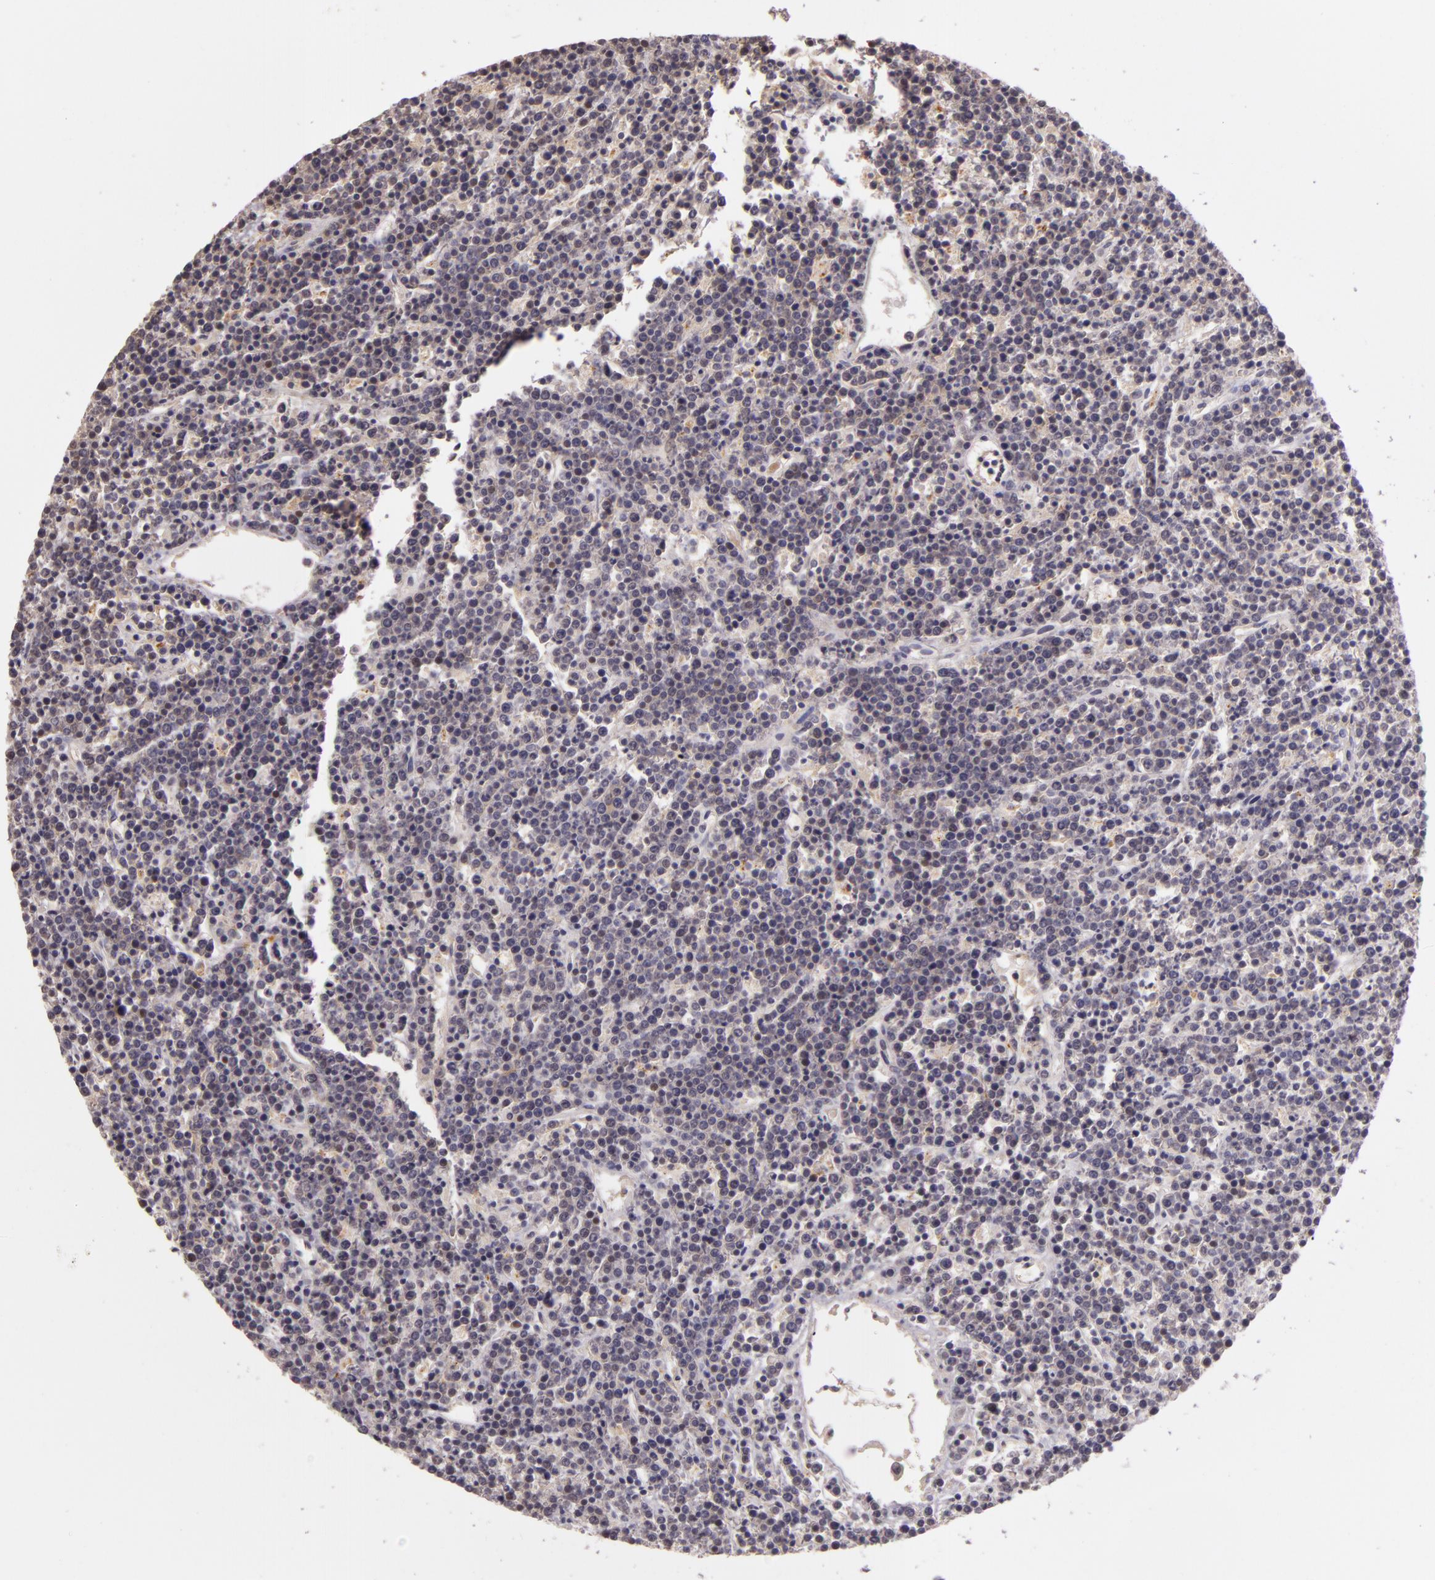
{"staining": {"intensity": "negative", "quantity": "none", "location": "none"}, "tissue": "lymphoma", "cell_type": "Tumor cells", "image_type": "cancer", "snomed": [{"axis": "morphology", "description": "Malignant lymphoma, non-Hodgkin's type, High grade"}, {"axis": "topography", "description": "Ovary"}], "caption": "Protein analysis of lymphoma demonstrates no significant positivity in tumor cells.", "gene": "ARMH4", "patient": {"sex": "female", "age": 56}}